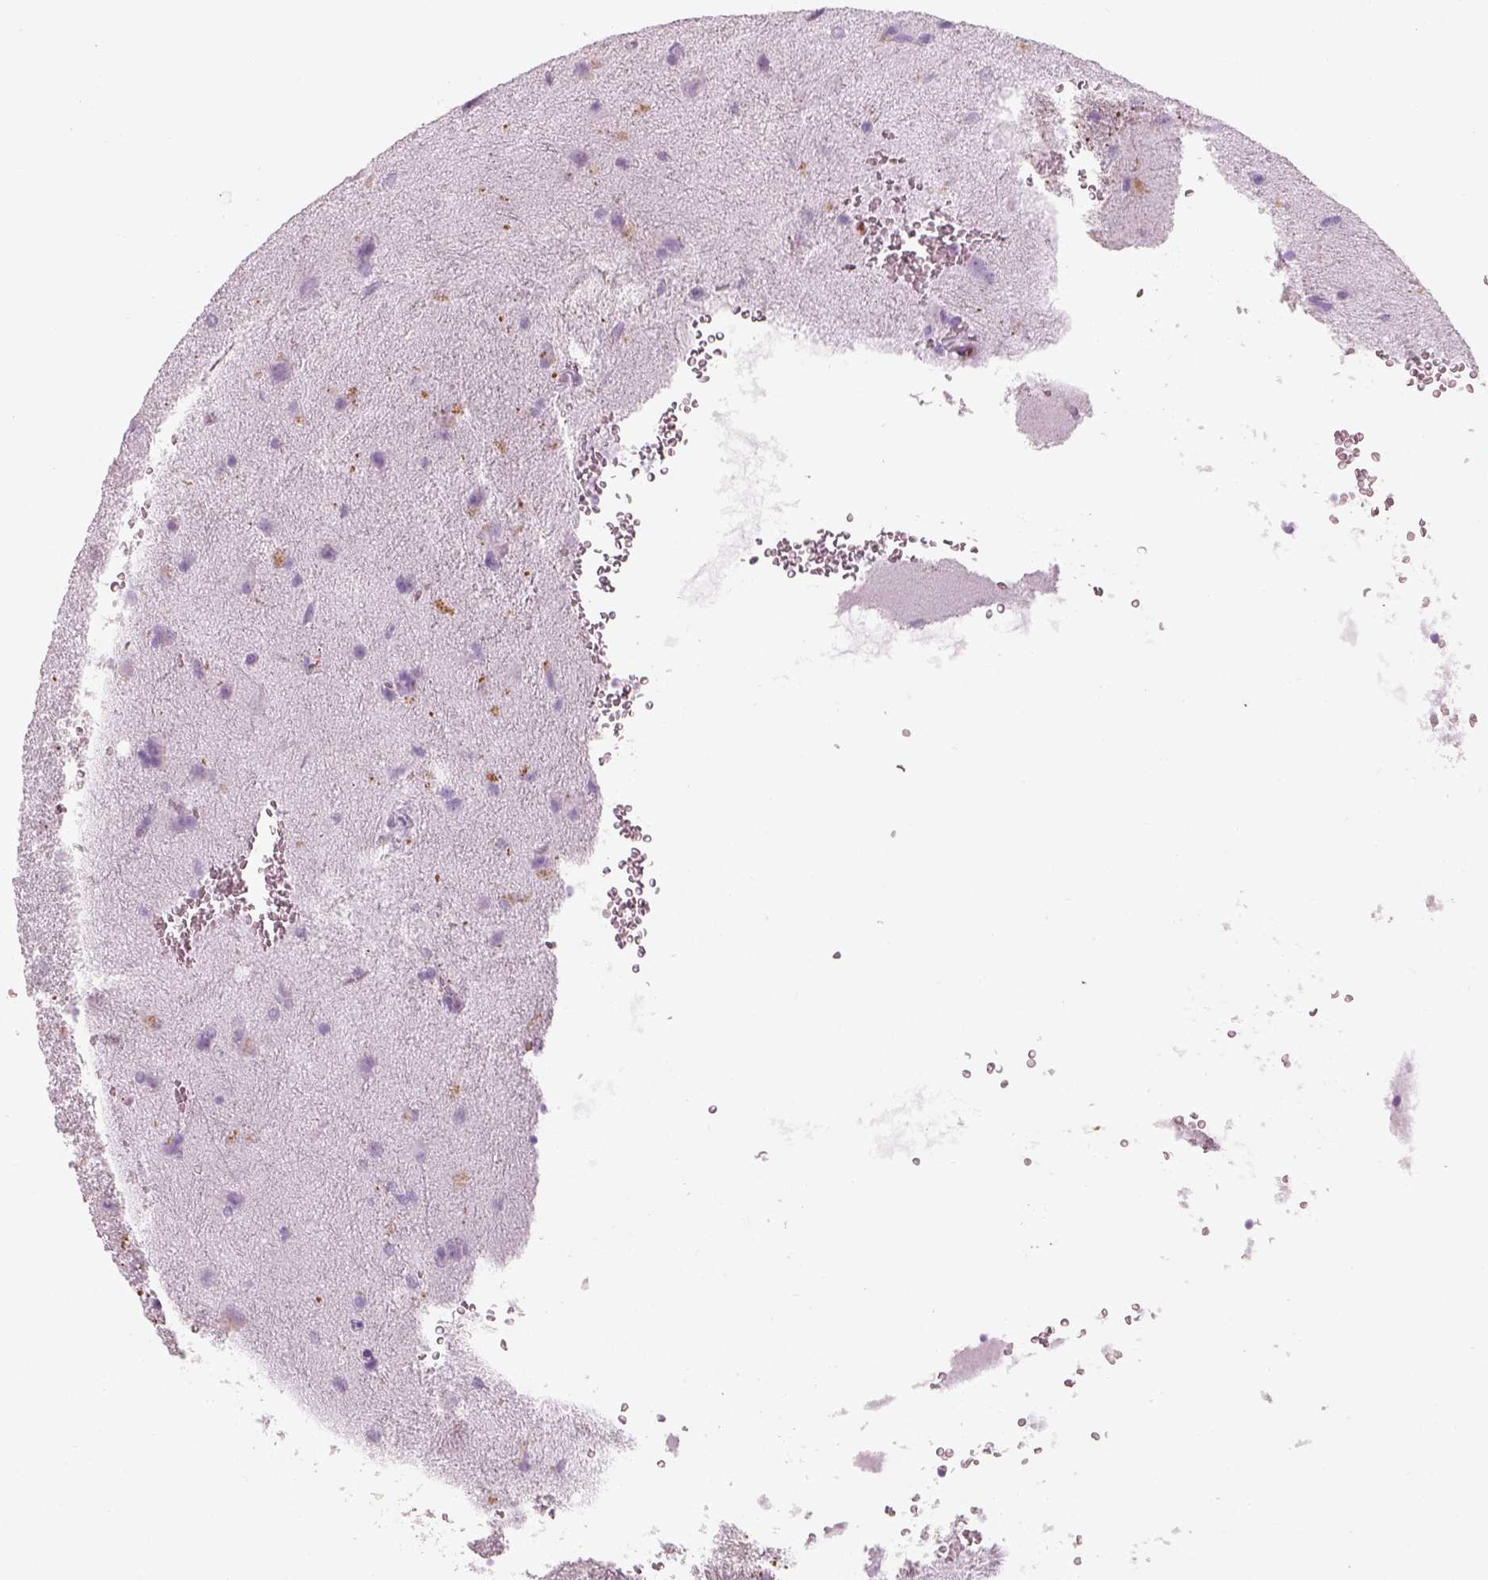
{"staining": {"intensity": "negative", "quantity": "none", "location": "none"}, "tissue": "glioma", "cell_type": "Tumor cells", "image_type": "cancer", "snomed": [{"axis": "morphology", "description": "Glioma, malignant, Low grade"}, {"axis": "topography", "description": "Brain"}], "caption": "DAB (3,3'-diaminobenzidine) immunohistochemical staining of human glioma exhibits no significant expression in tumor cells.", "gene": "SAG", "patient": {"sex": "male", "age": 58}}